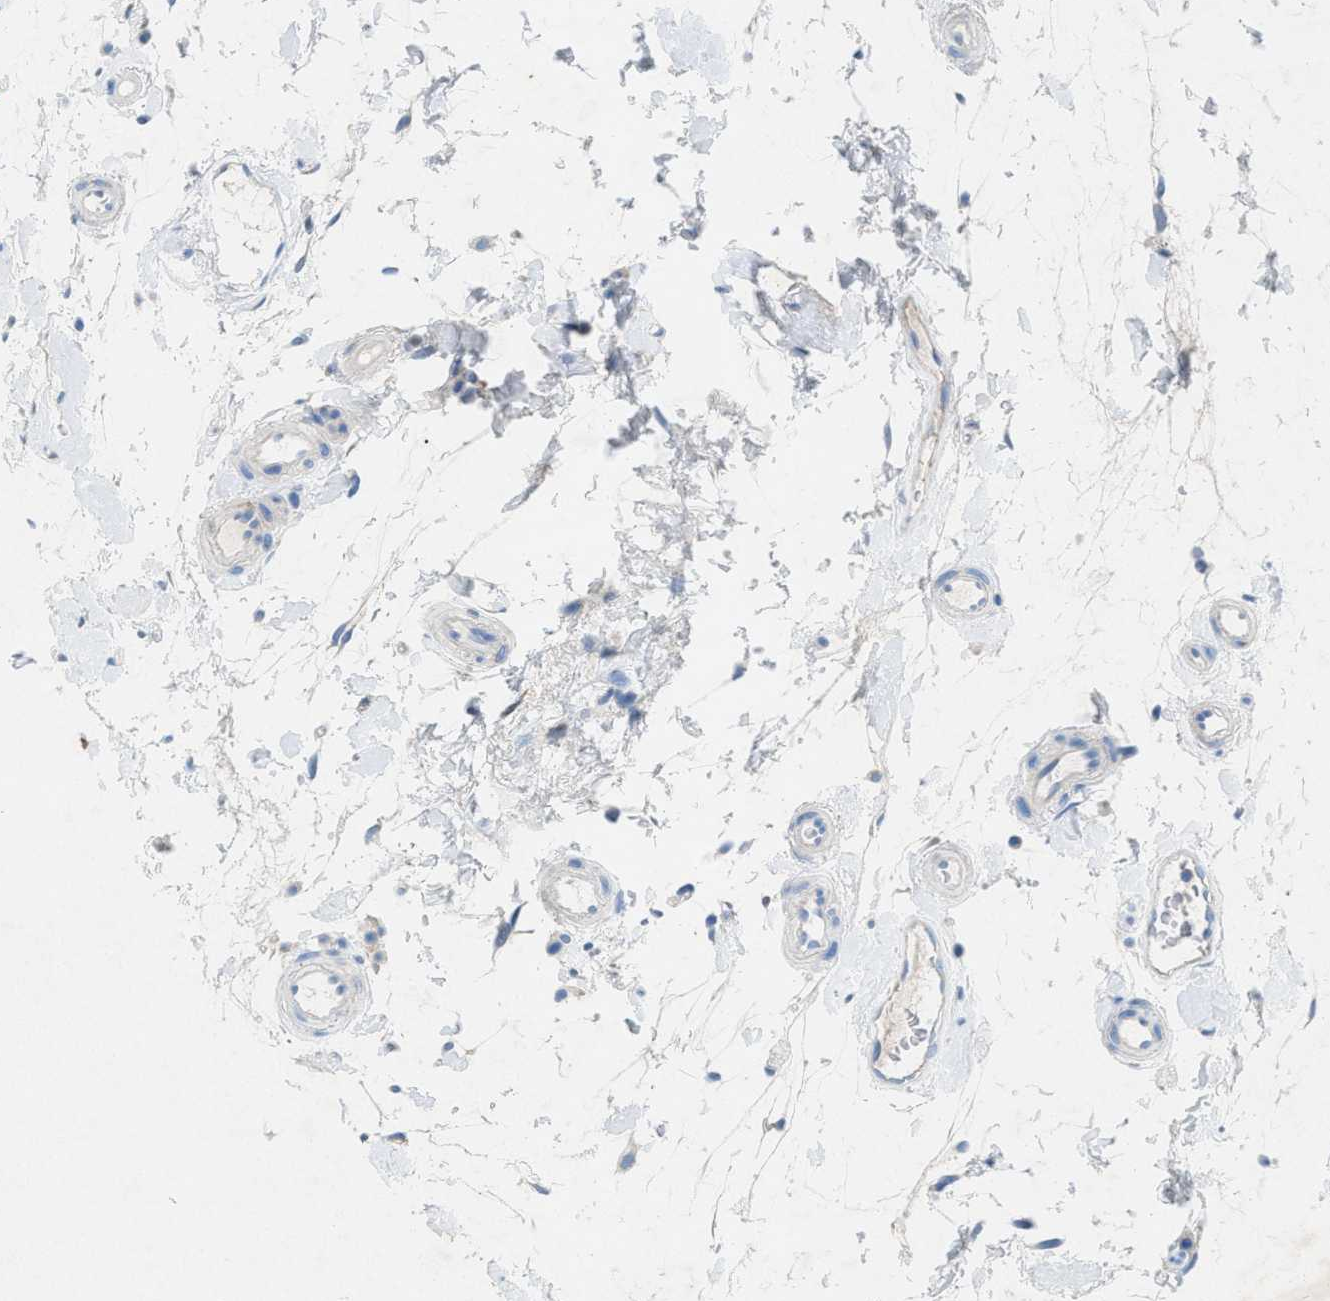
{"staining": {"intensity": "moderate", "quantity": ">75%", "location": "cytoplasmic/membranous"}, "tissue": "small intestine", "cell_type": "Glandular cells", "image_type": "normal", "snomed": [{"axis": "morphology", "description": "Normal tissue, NOS"}, {"axis": "topography", "description": "Small intestine"}], "caption": "Immunohistochemical staining of benign small intestine reveals medium levels of moderate cytoplasmic/membranous expression in about >75% of glandular cells.", "gene": "CKLF", "patient": {"sex": "female", "age": 84}}